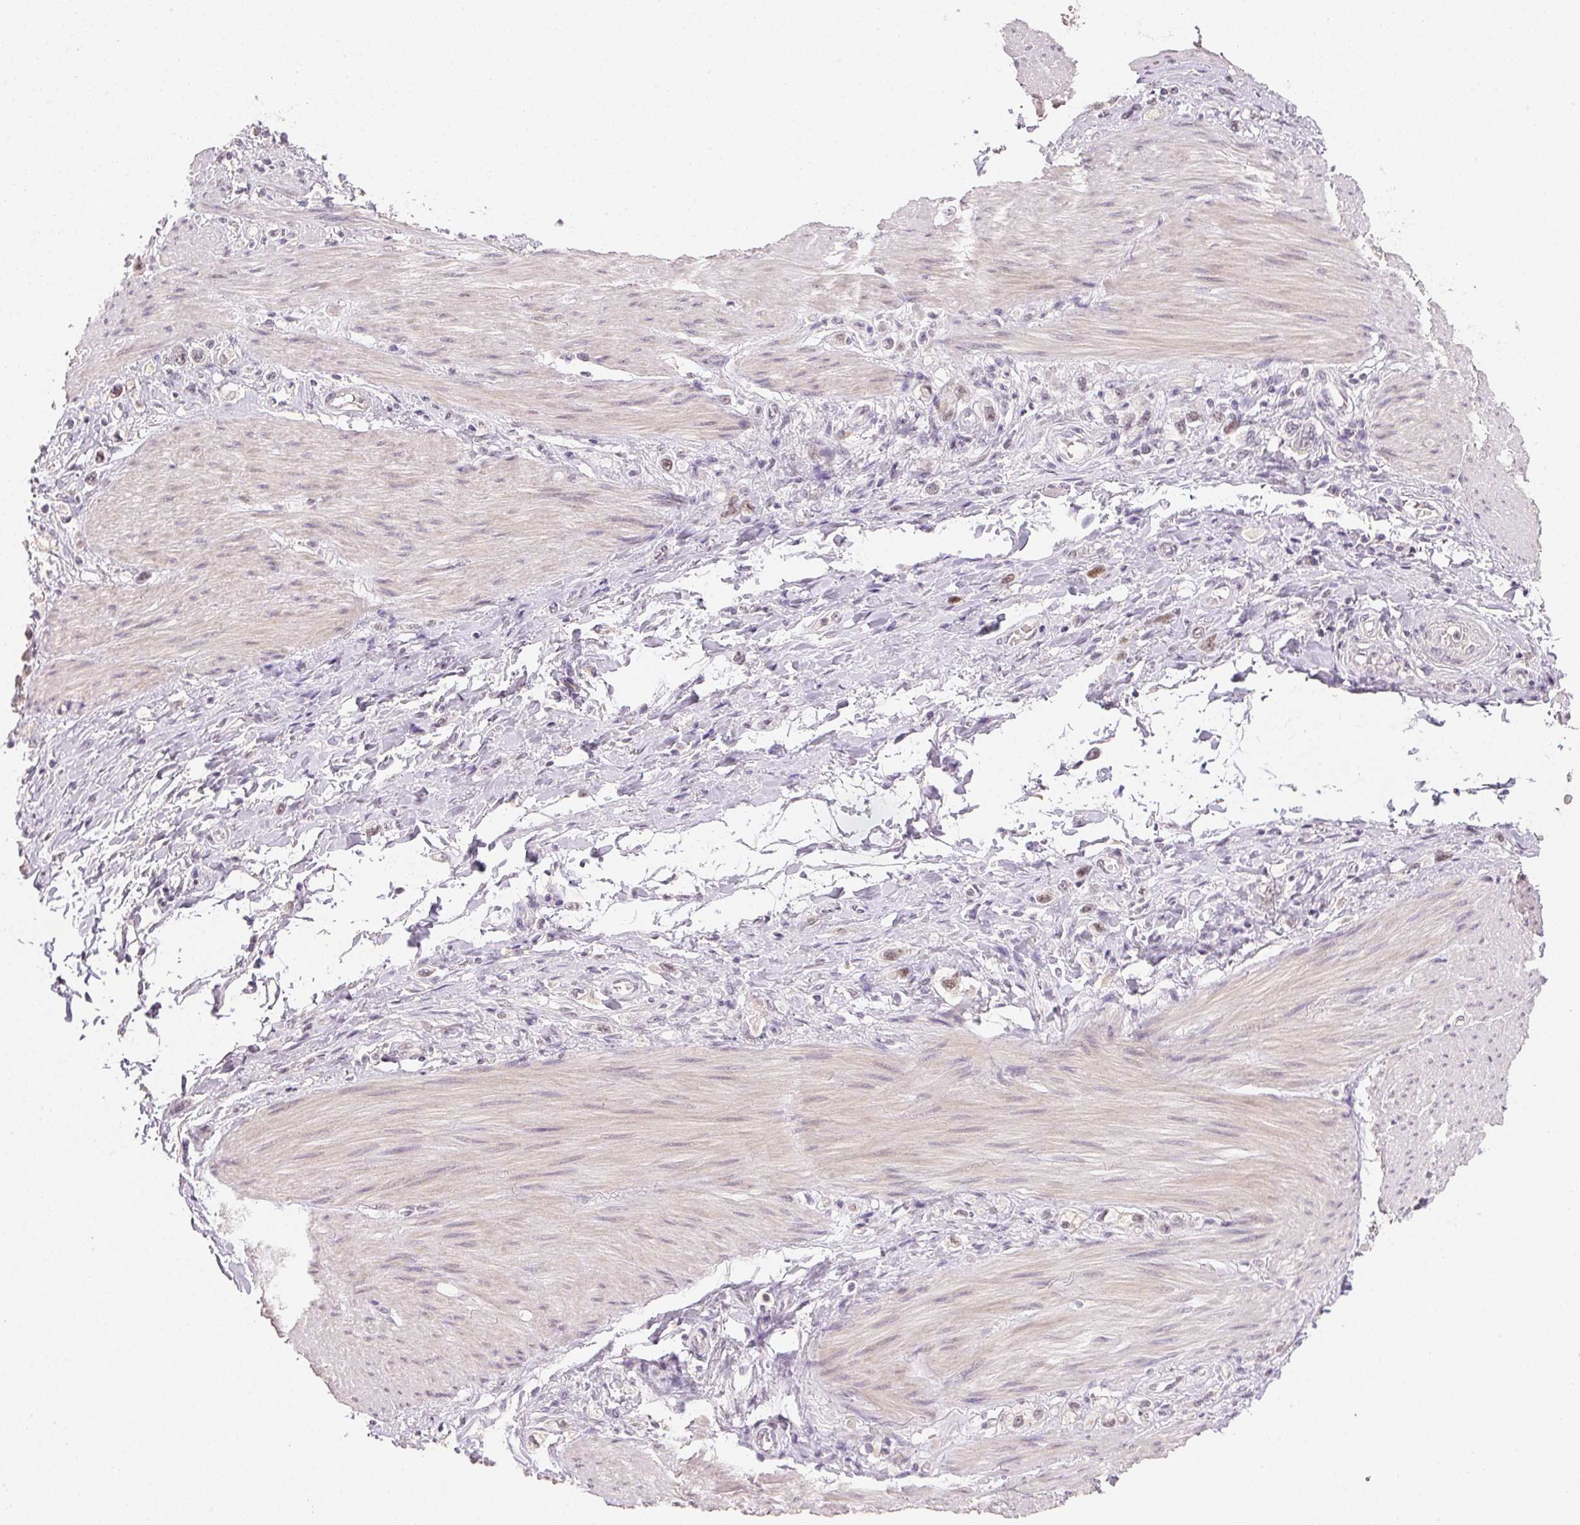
{"staining": {"intensity": "negative", "quantity": "none", "location": "none"}, "tissue": "stomach cancer", "cell_type": "Tumor cells", "image_type": "cancer", "snomed": [{"axis": "morphology", "description": "Adenocarcinoma, NOS"}, {"axis": "topography", "description": "Stomach"}], "caption": "This is an immunohistochemistry photomicrograph of human stomach adenocarcinoma. There is no positivity in tumor cells.", "gene": "POLR3G", "patient": {"sex": "female", "age": 65}}